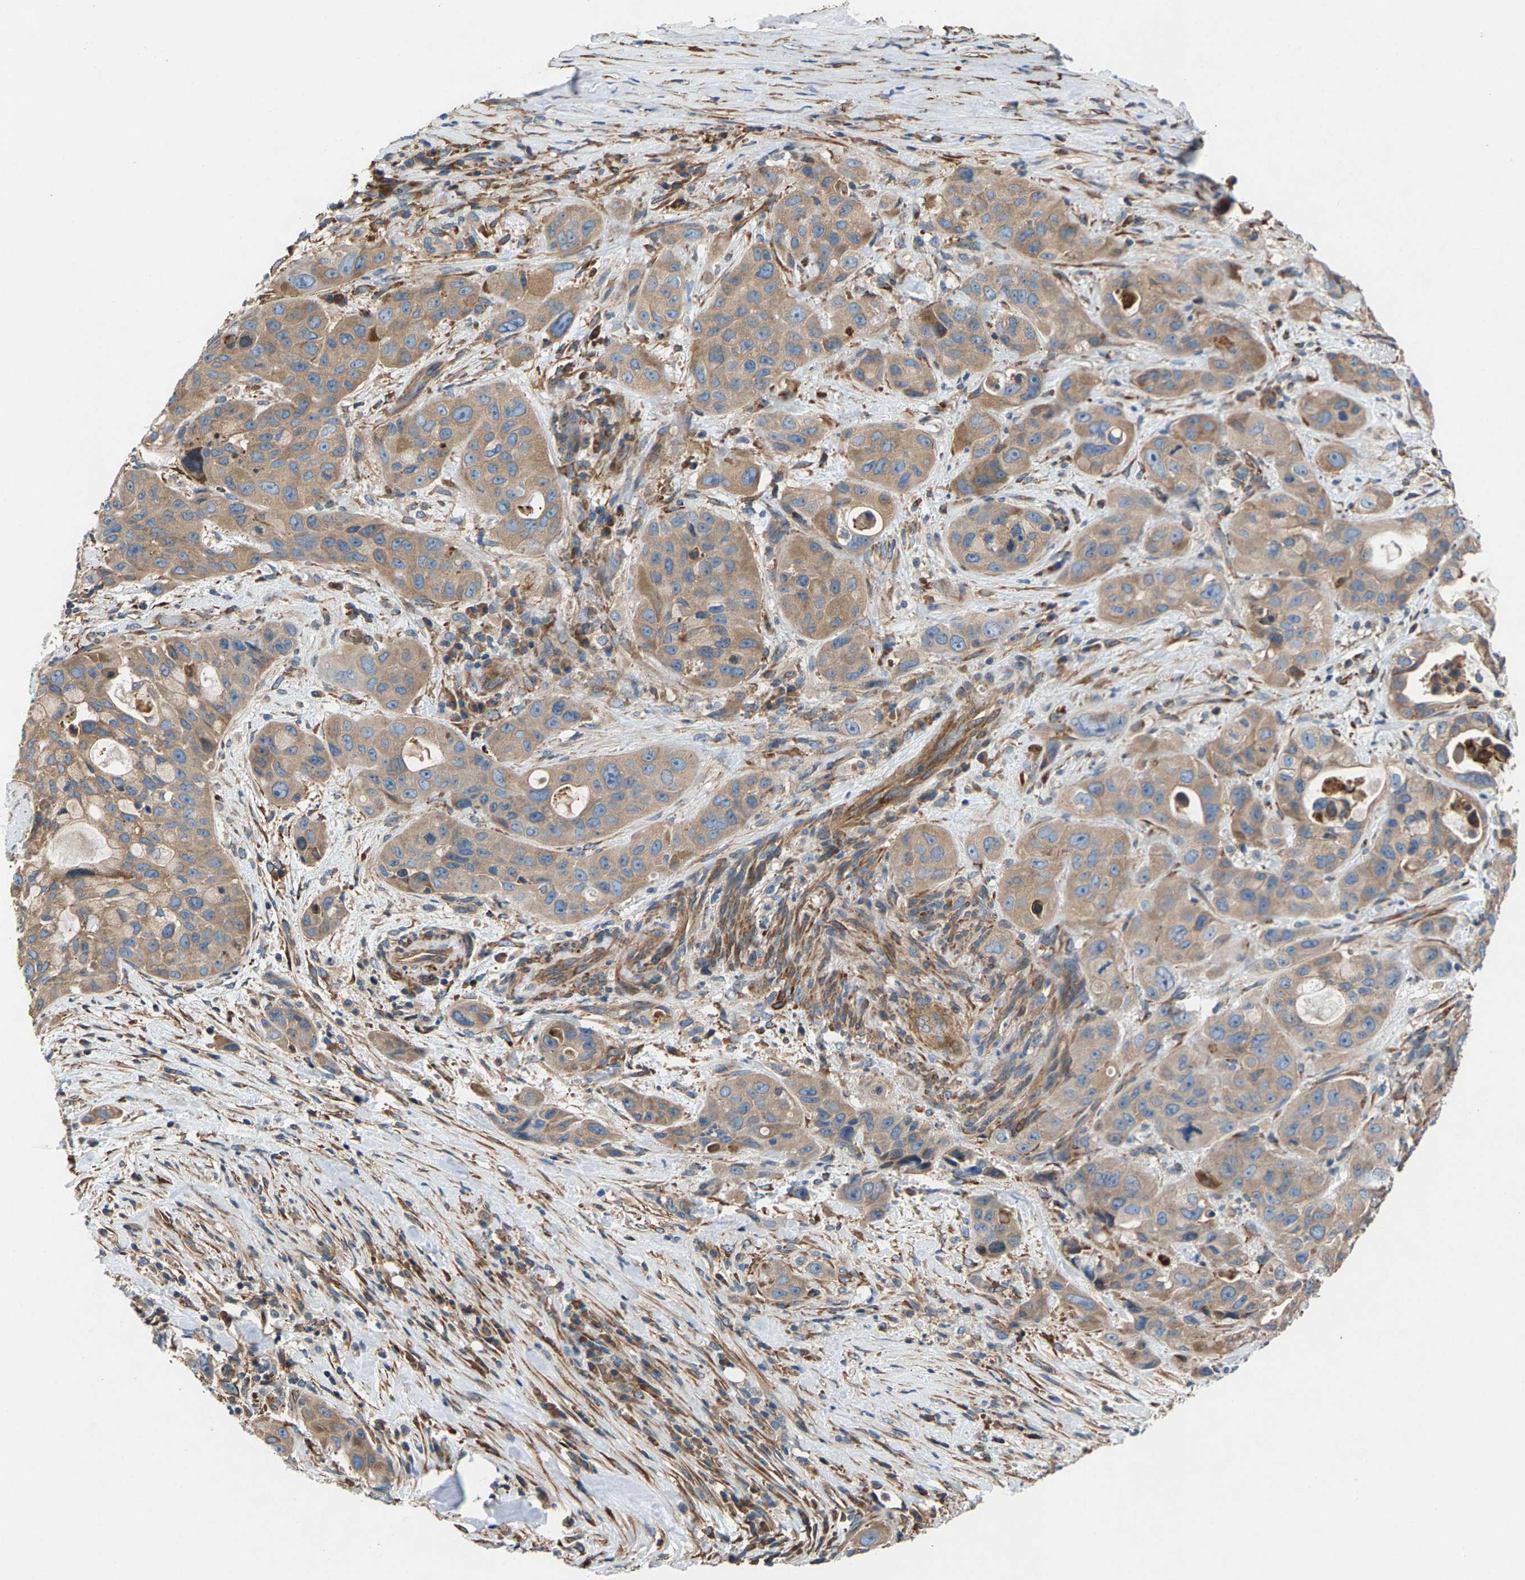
{"staining": {"intensity": "moderate", "quantity": ">75%", "location": "cytoplasmic/membranous"}, "tissue": "pancreatic cancer", "cell_type": "Tumor cells", "image_type": "cancer", "snomed": [{"axis": "morphology", "description": "Adenocarcinoma, NOS"}, {"axis": "topography", "description": "Pancreas"}], "caption": "Adenocarcinoma (pancreatic) was stained to show a protein in brown. There is medium levels of moderate cytoplasmic/membranous staining in approximately >75% of tumor cells.", "gene": "PDCL", "patient": {"sex": "male", "age": 53}}